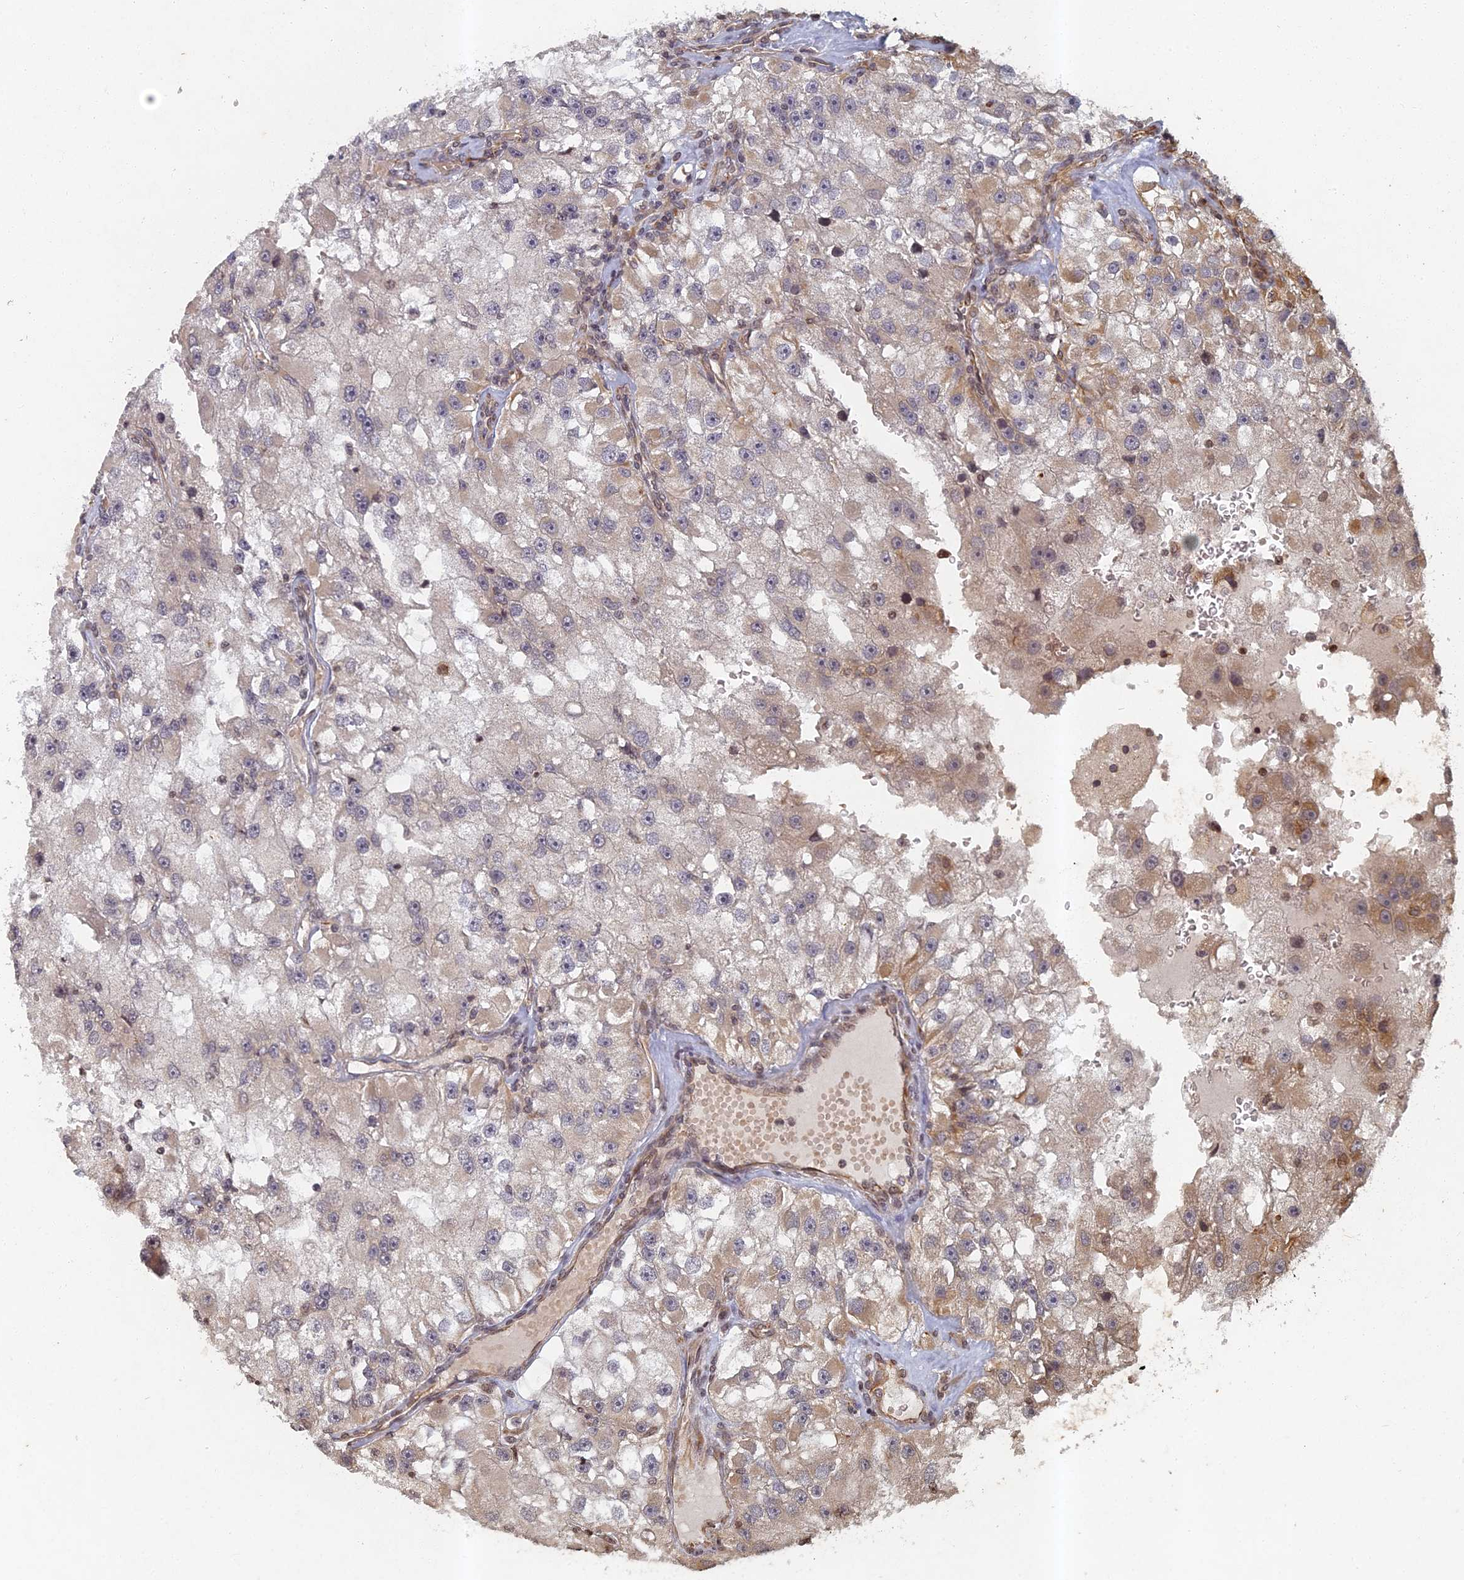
{"staining": {"intensity": "weak", "quantity": "<25%", "location": "cytoplasmic/membranous"}, "tissue": "renal cancer", "cell_type": "Tumor cells", "image_type": "cancer", "snomed": [{"axis": "morphology", "description": "Adenocarcinoma, NOS"}, {"axis": "topography", "description": "Kidney"}], "caption": "The IHC histopathology image has no significant staining in tumor cells of renal adenocarcinoma tissue.", "gene": "ABCB10", "patient": {"sex": "male", "age": 63}}